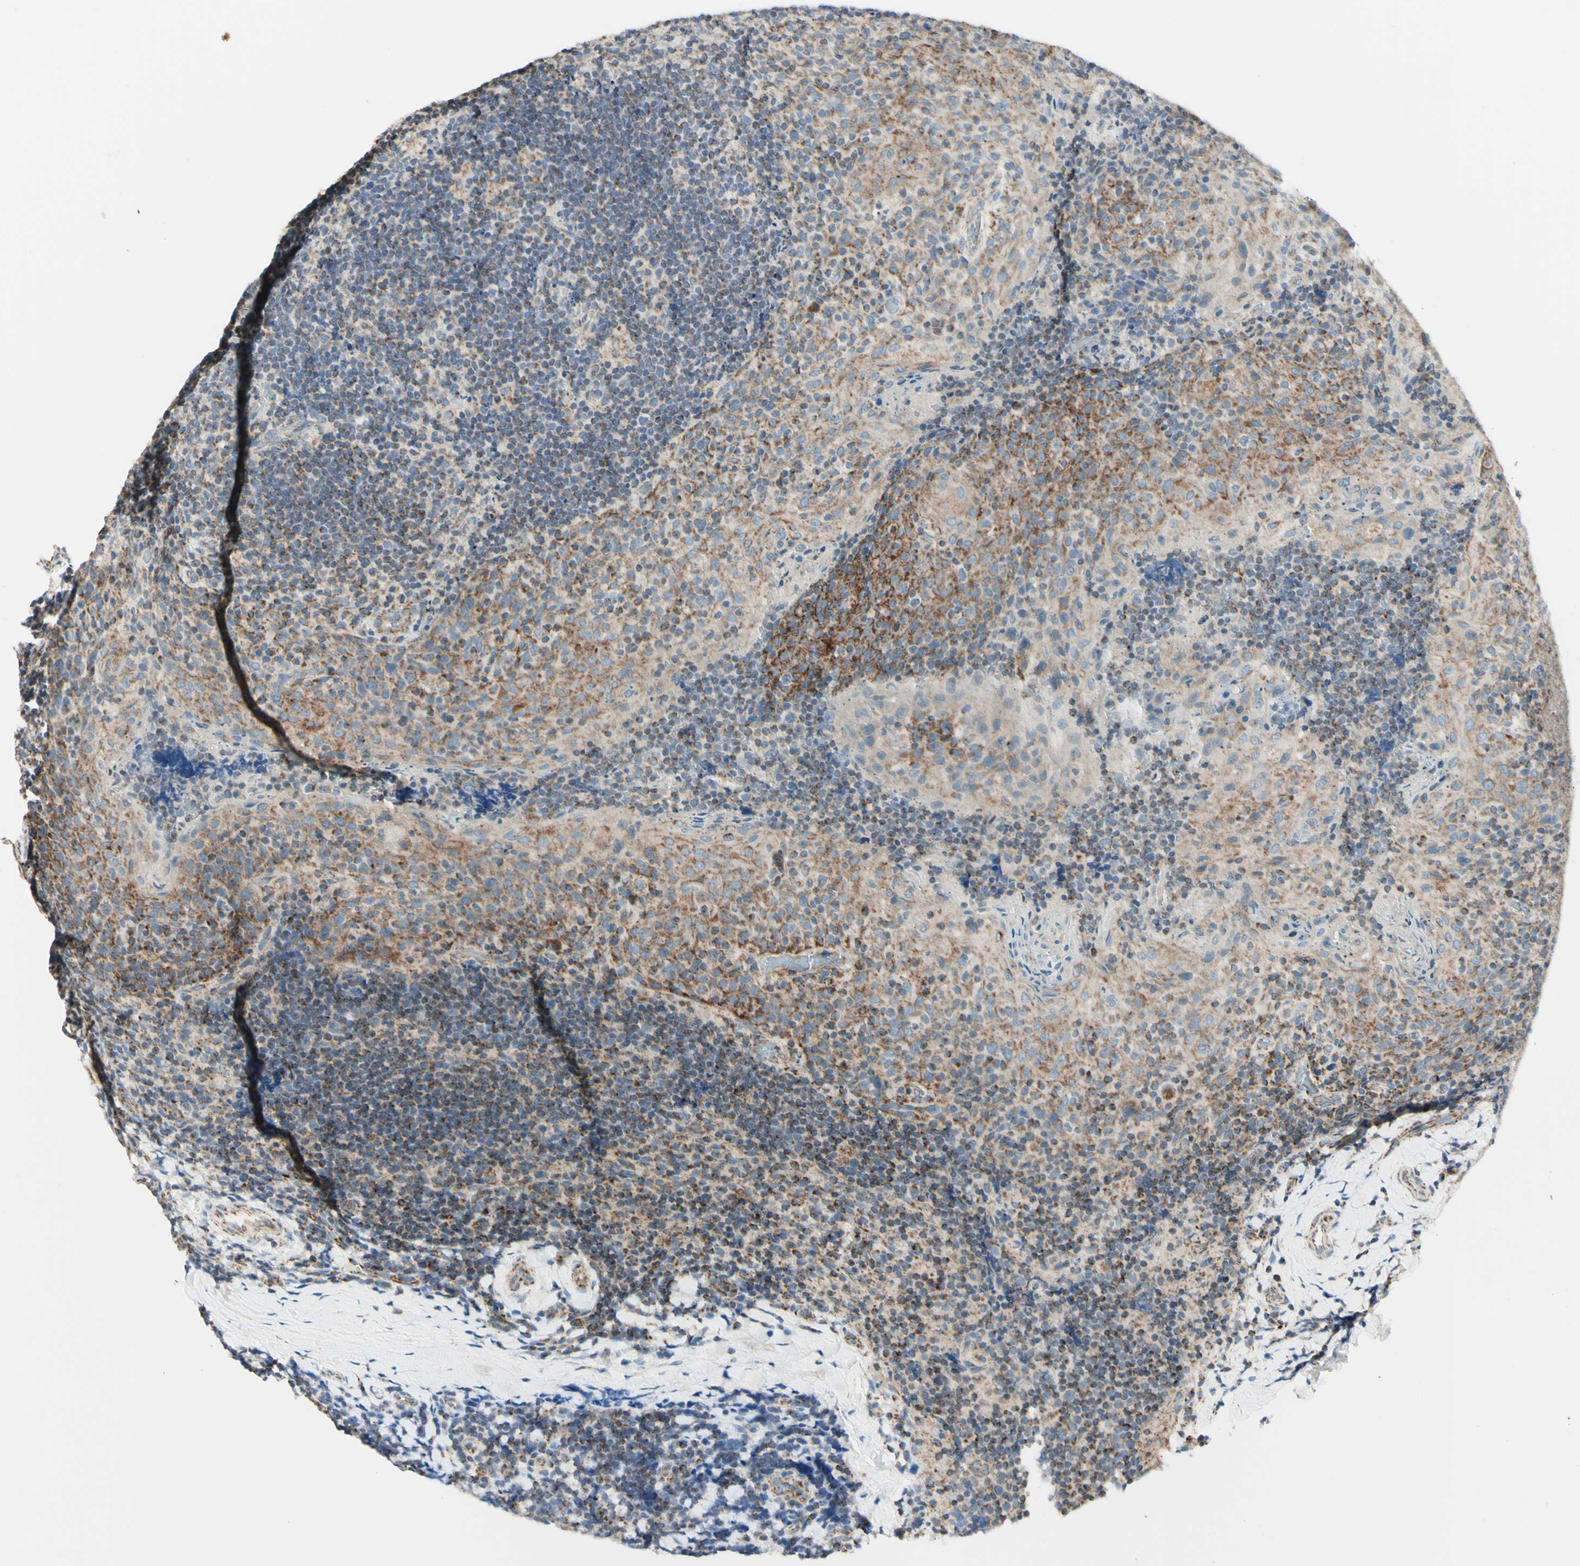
{"staining": {"intensity": "moderate", "quantity": "25%-75%", "location": "cytoplasmic/membranous"}, "tissue": "tonsil", "cell_type": "Germinal center cells", "image_type": "normal", "snomed": [{"axis": "morphology", "description": "Normal tissue, NOS"}, {"axis": "topography", "description": "Tonsil"}], "caption": "Protein staining of unremarkable tonsil shows moderate cytoplasmic/membranous staining in about 25%-75% of germinal center cells.", "gene": "ARMC10", "patient": {"sex": "male", "age": 17}}